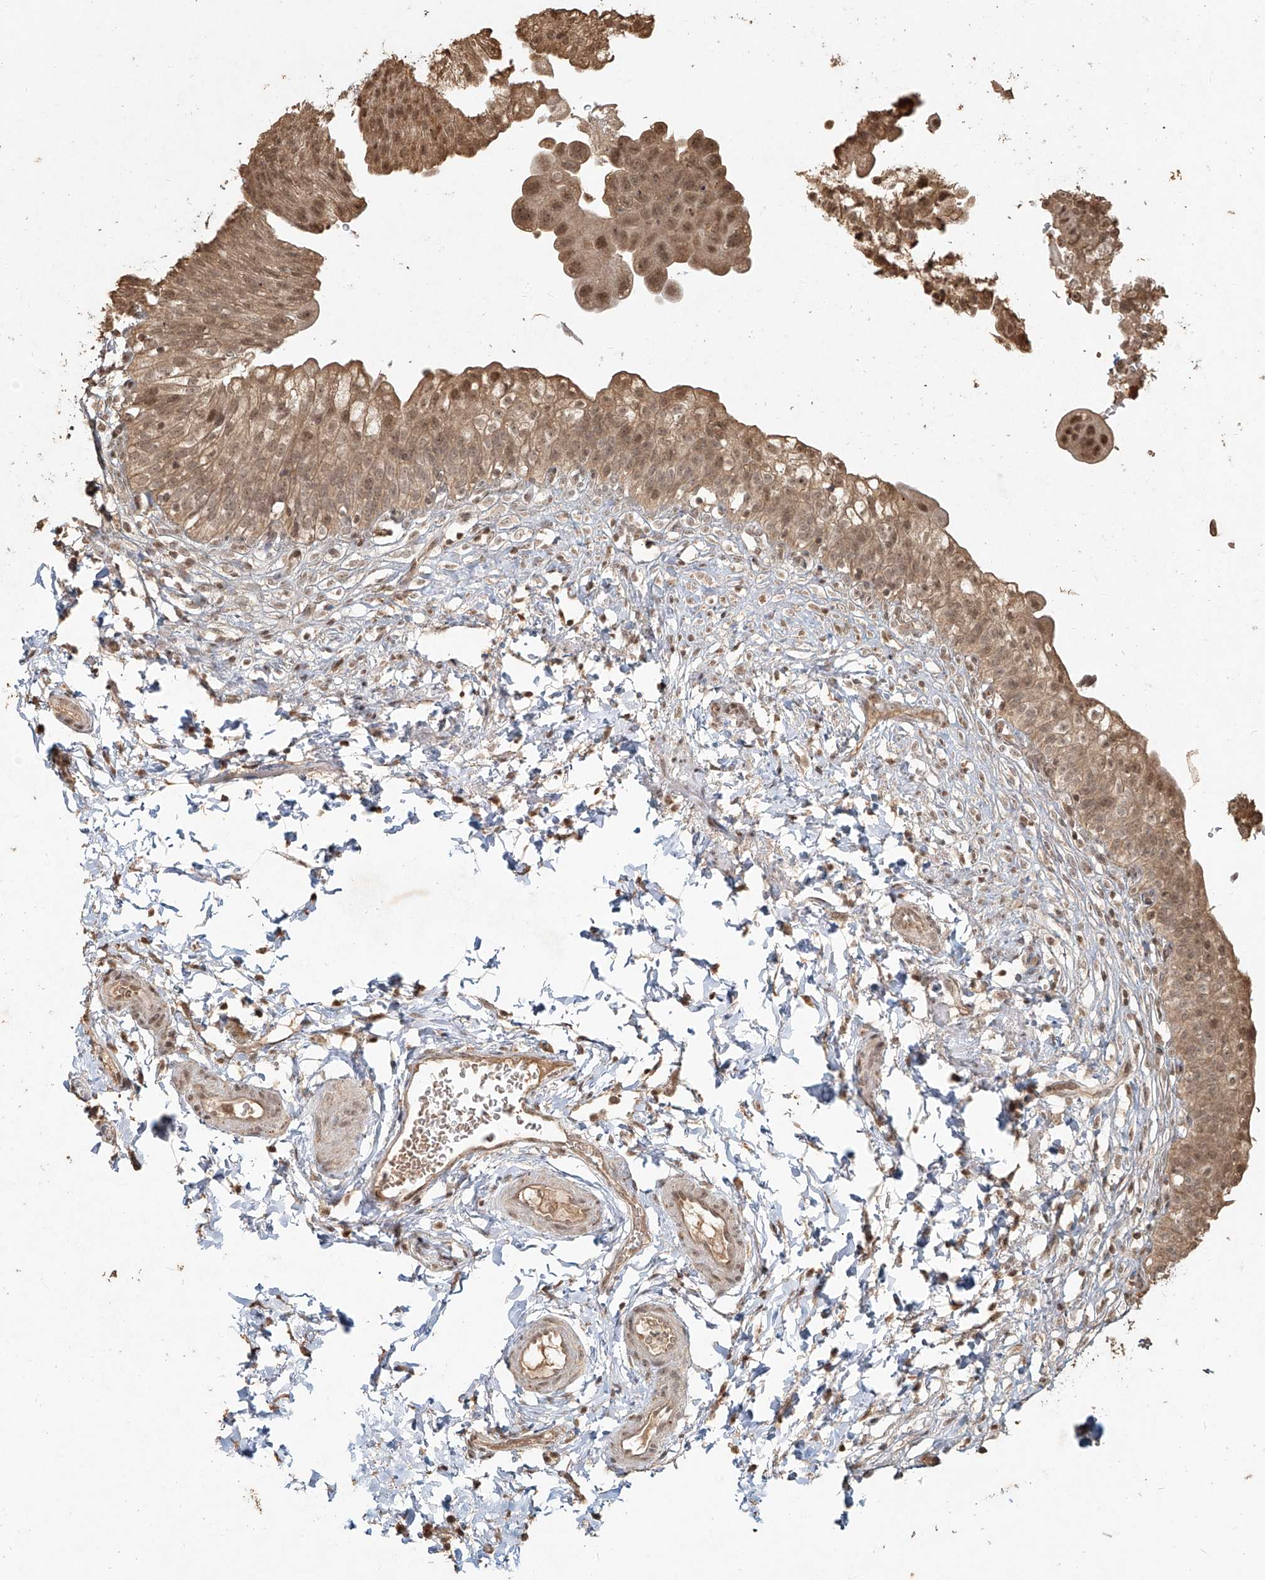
{"staining": {"intensity": "moderate", "quantity": ">75%", "location": "cytoplasmic/membranous,nuclear"}, "tissue": "urinary bladder", "cell_type": "Urothelial cells", "image_type": "normal", "snomed": [{"axis": "morphology", "description": "Normal tissue, NOS"}, {"axis": "topography", "description": "Urinary bladder"}], "caption": "Brown immunohistochemical staining in benign urinary bladder demonstrates moderate cytoplasmic/membranous,nuclear positivity in about >75% of urothelial cells.", "gene": "UBE2K", "patient": {"sex": "male", "age": 55}}